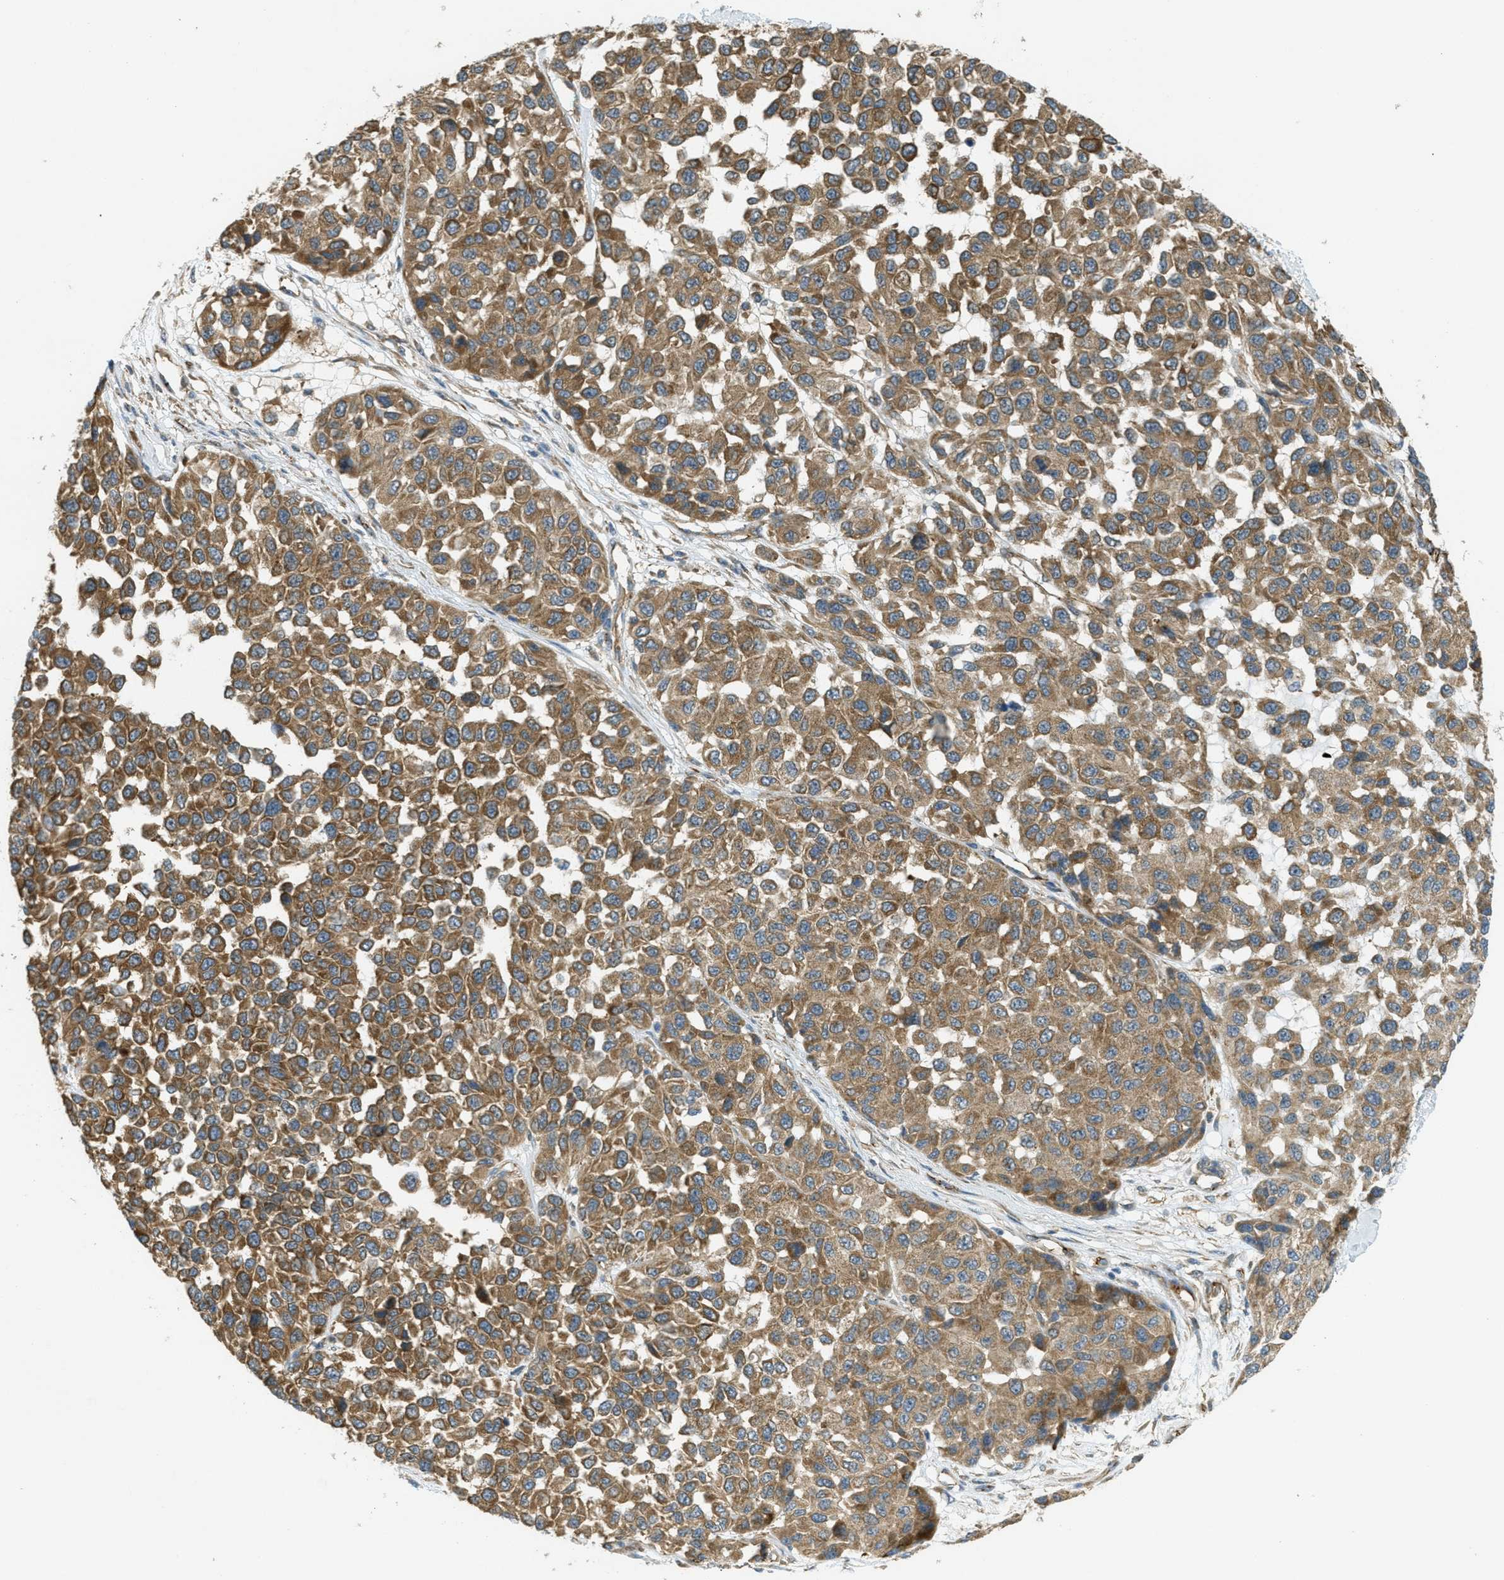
{"staining": {"intensity": "moderate", "quantity": ">75%", "location": "cytoplasmic/membranous"}, "tissue": "melanoma", "cell_type": "Tumor cells", "image_type": "cancer", "snomed": [{"axis": "morphology", "description": "Normal tissue, NOS"}, {"axis": "morphology", "description": "Malignant melanoma, NOS"}, {"axis": "topography", "description": "Skin"}], "caption": "Immunohistochemistry of melanoma exhibits medium levels of moderate cytoplasmic/membranous staining in about >75% of tumor cells. Nuclei are stained in blue.", "gene": "JCAD", "patient": {"sex": "male", "age": 62}}